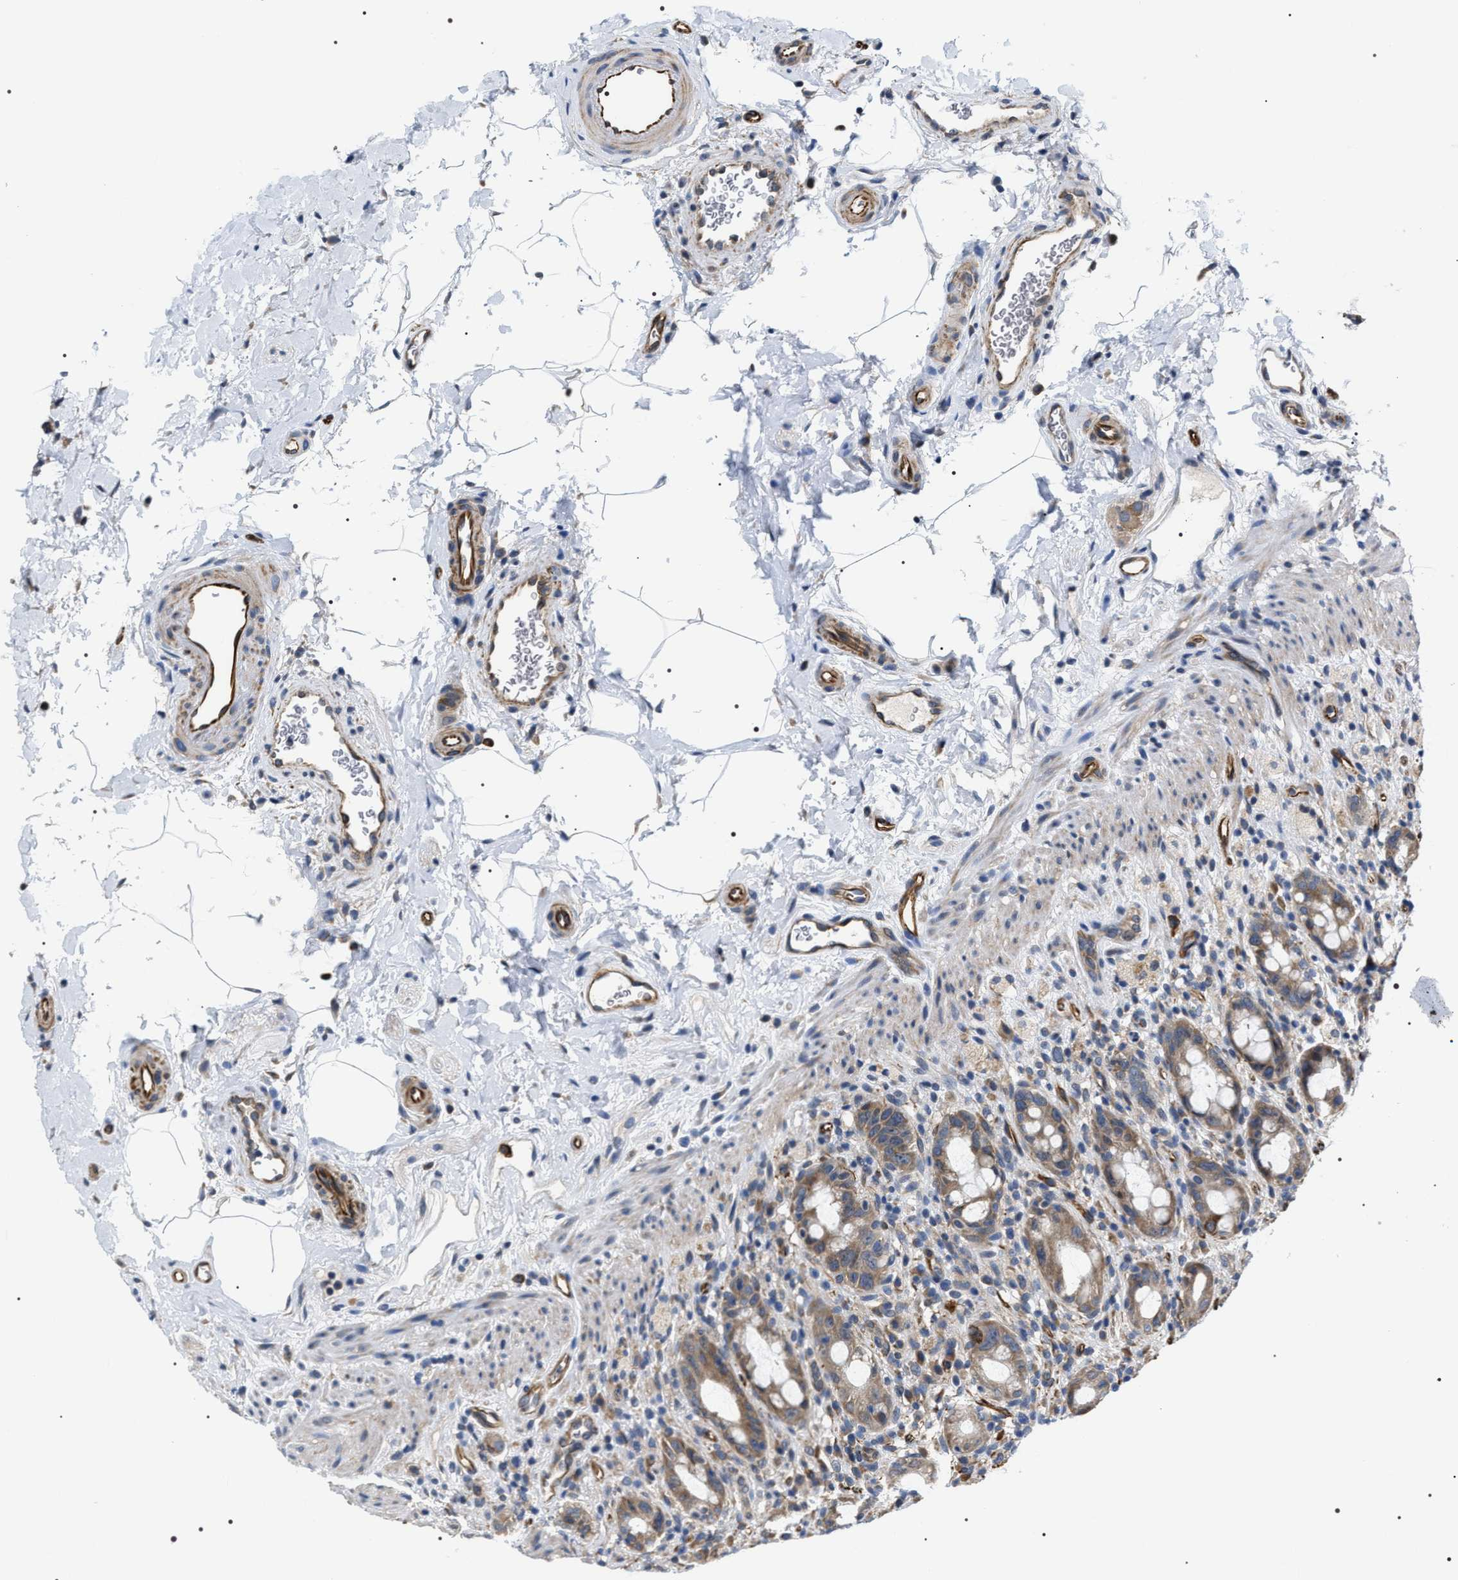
{"staining": {"intensity": "weak", "quantity": ">75%", "location": "cytoplasmic/membranous"}, "tissue": "rectum", "cell_type": "Glandular cells", "image_type": "normal", "snomed": [{"axis": "morphology", "description": "Normal tissue, NOS"}, {"axis": "topography", "description": "Rectum"}], "caption": "Rectum stained with immunohistochemistry (IHC) reveals weak cytoplasmic/membranous staining in approximately >75% of glandular cells. (DAB (3,3'-diaminobenzidine) = brown stain, brightfield microscopy at high magnification).", "gene": "PKD1L1", "patient": {"sex": "male", "age": 44}}